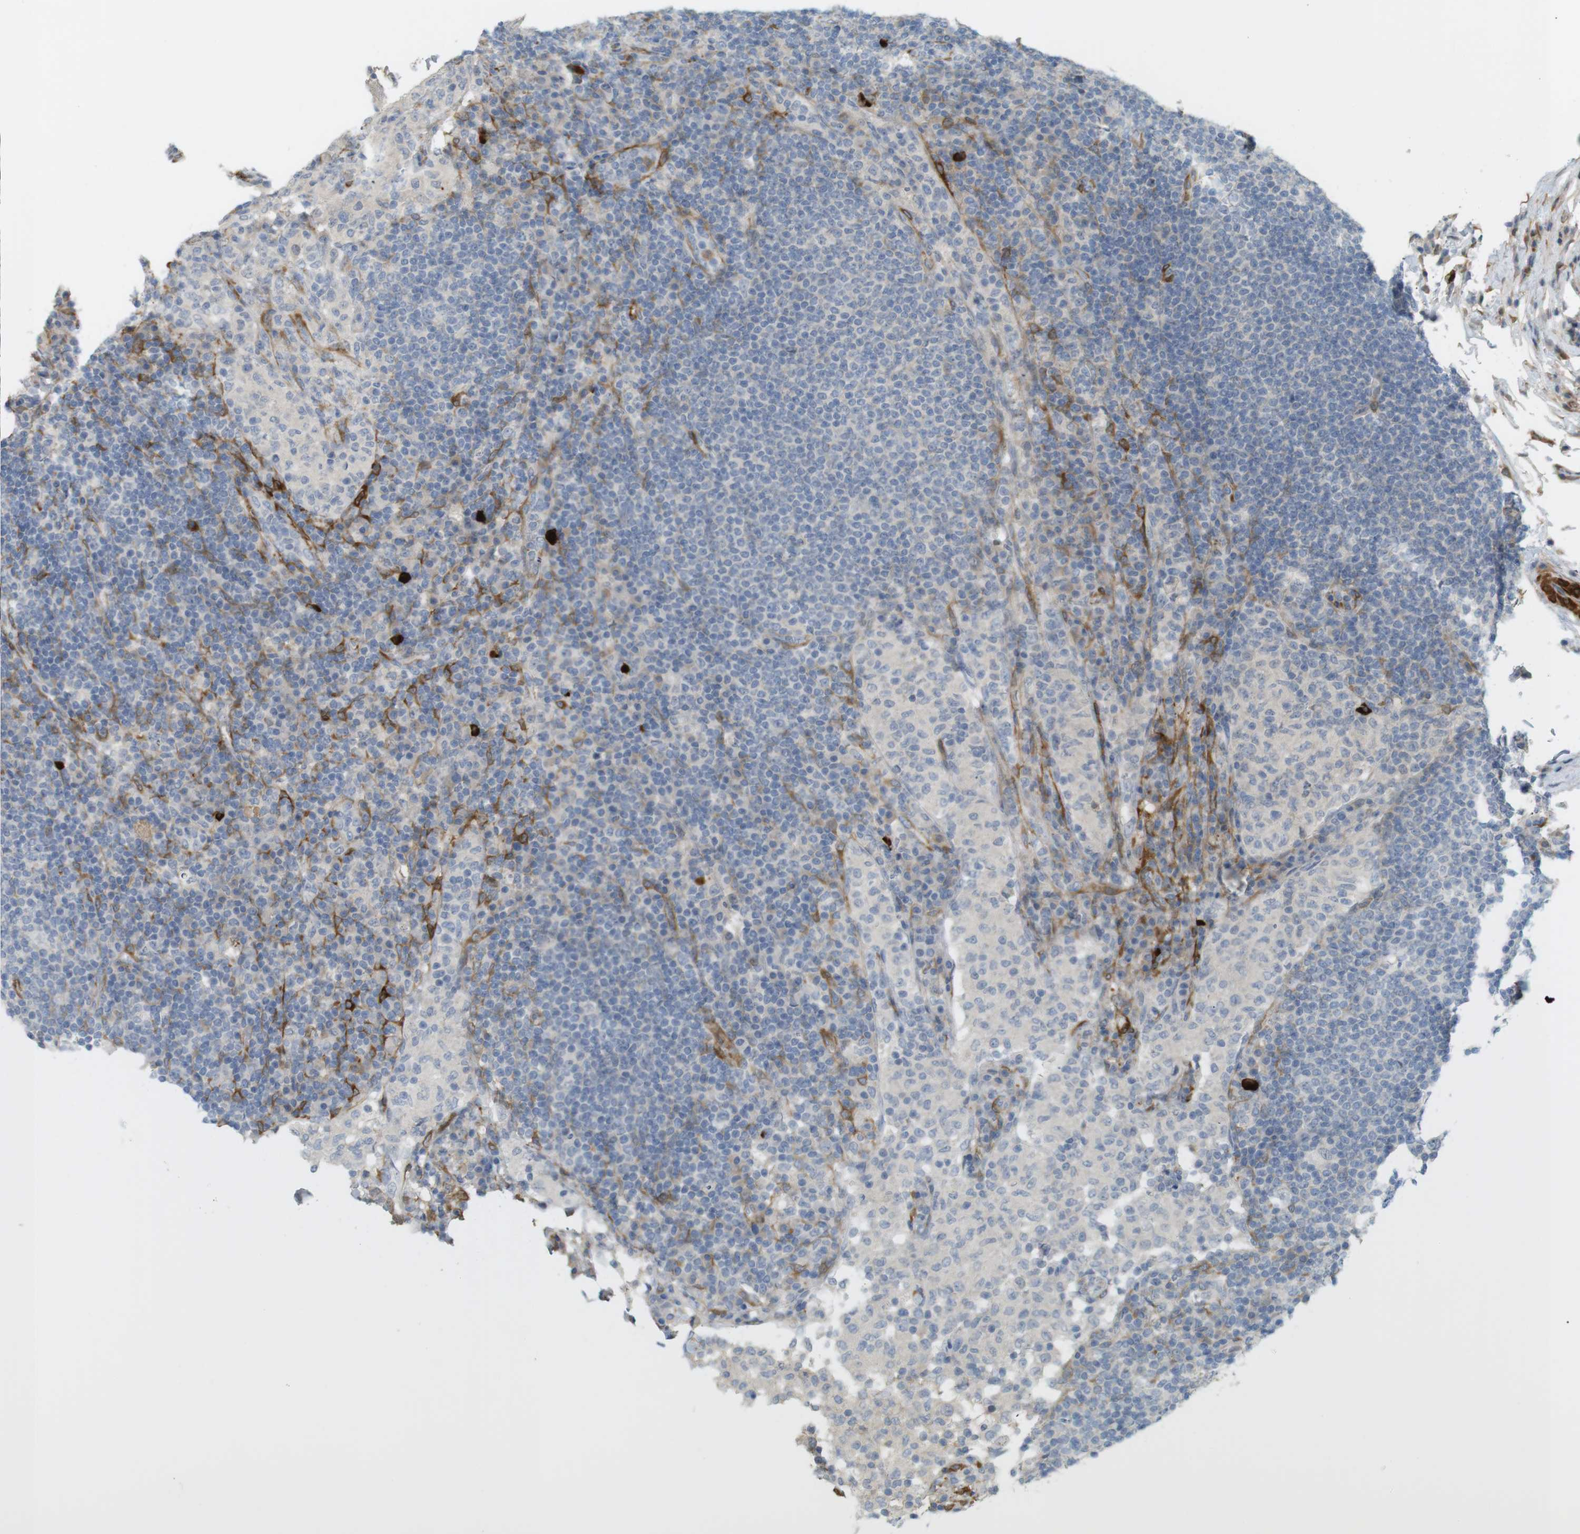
{"staining": {"intensity": "negative", "quantity": "none", "location": "none"}, "tissue": "lymph node", "cell_type": "Non-germinal center cells", "image_type": "normal", "snomed": [{"axis": "morphology", "description": "Normal tissue, NOS"}, {"axis": "topography", "description": "Lymph node"}], "caption": "DAB (3,3'-diaminobenzidine) immunohistochemical staining of unremarkable lymph node reveals no significant staining in non-germinal center cells.", "gene": "PDE3A", "patient": {"sex": "female", "age": 53}}